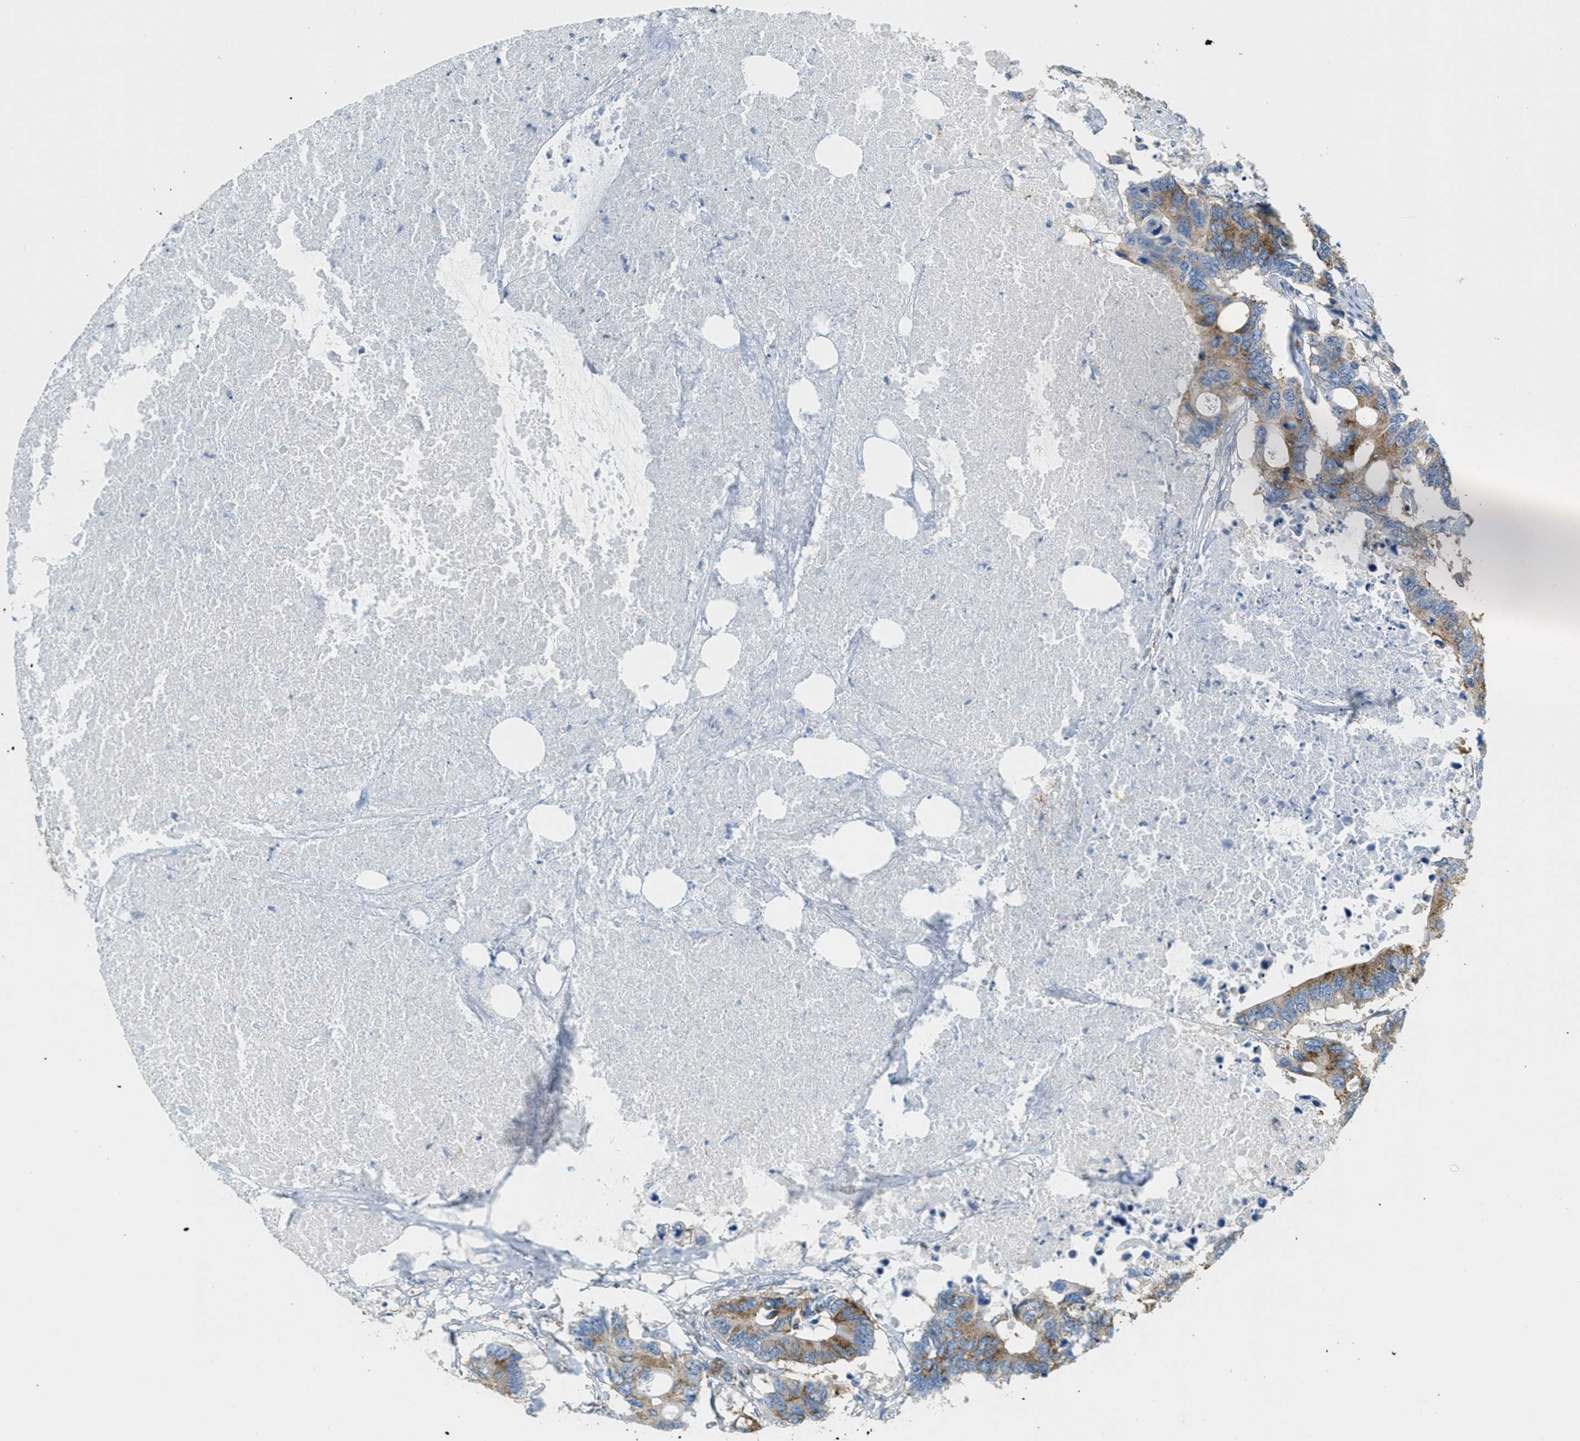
{"staining": {"intensity": "moderate", "quantity": ">75%", "location": "cytoplasmic/membranous"}, "tissue": "colorectal cancer", "cell_type": "Tumor cells", "image_type": "cancer", "snomed": [{"axis": "morphology", "description": "Adenocarcinoma, NOS"}, {"axis": "topography", "description": "Colon"}], "caption": "Colorectal adenocarcinoma tissue exhibits moderate cytoplasmic/membranous expression in about >75% of tumor cells (Stains: DAB in brown, nuclei in blue, Microscopy: brightfield microscopy at high magnification).", "gene": "AP2B1", "patient": {"sex": "male", "age": 71}}